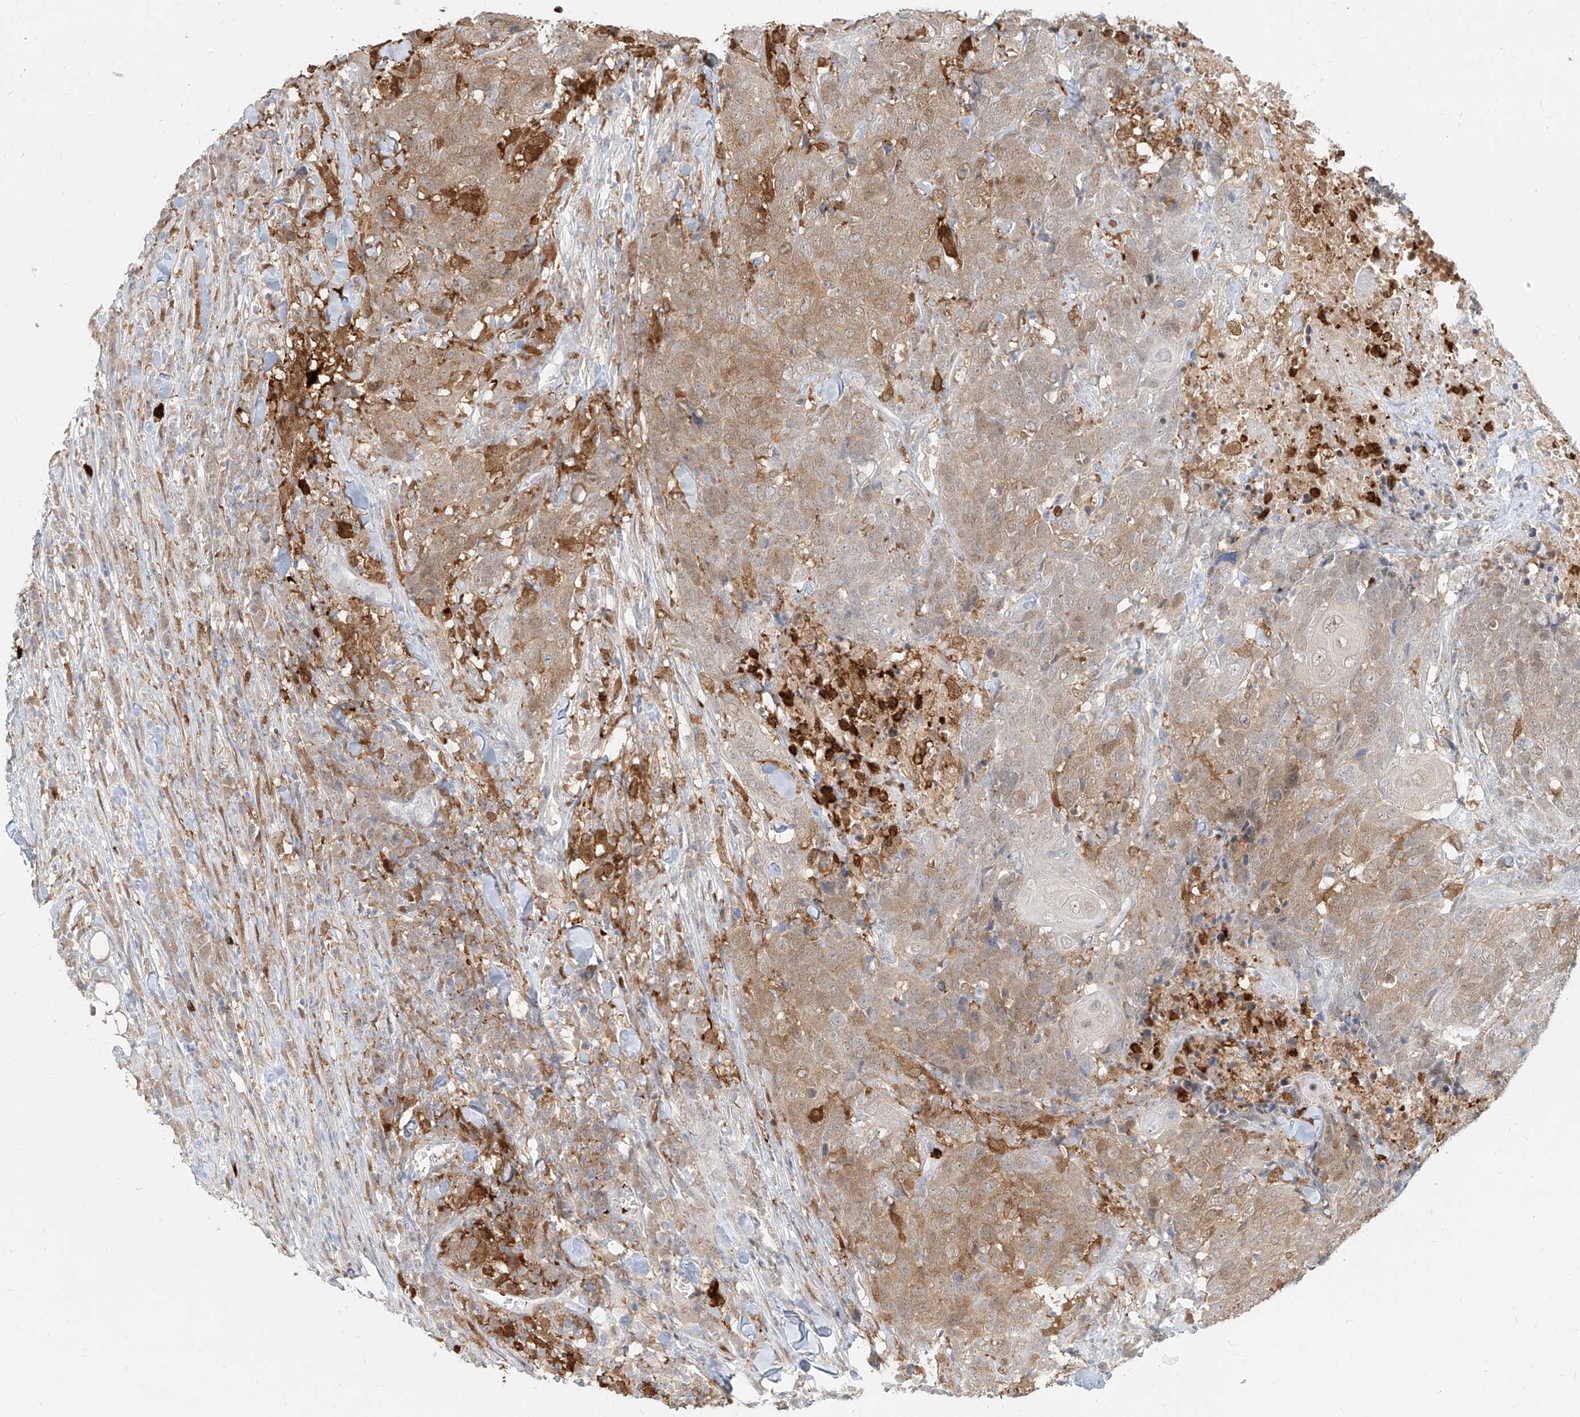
{"staining": {"intensity": "moderate", "quantity": ">75%", "location": "cytoplasmic/membranous"}, "tissue": "head and neck cancer", "cell_type": "Tumor cells", "image_type": "cancer", "snomed": [{"axis": "morphology", "description": "Squamous cell carcinoma, NOS"}, {"axis": "topography", "description": "Head-Neck"}], "caption": "An image of human head and neck cancer (squamous cell carcinoma) stained for a protein demonstrates moderate cytoplasmic/membranous brown staining in tumor cells. (DAB = brown stain, brightfield microscopy at high magnification).", "gene": "PGD", "patient": {"sex": "male", "age": 66}}